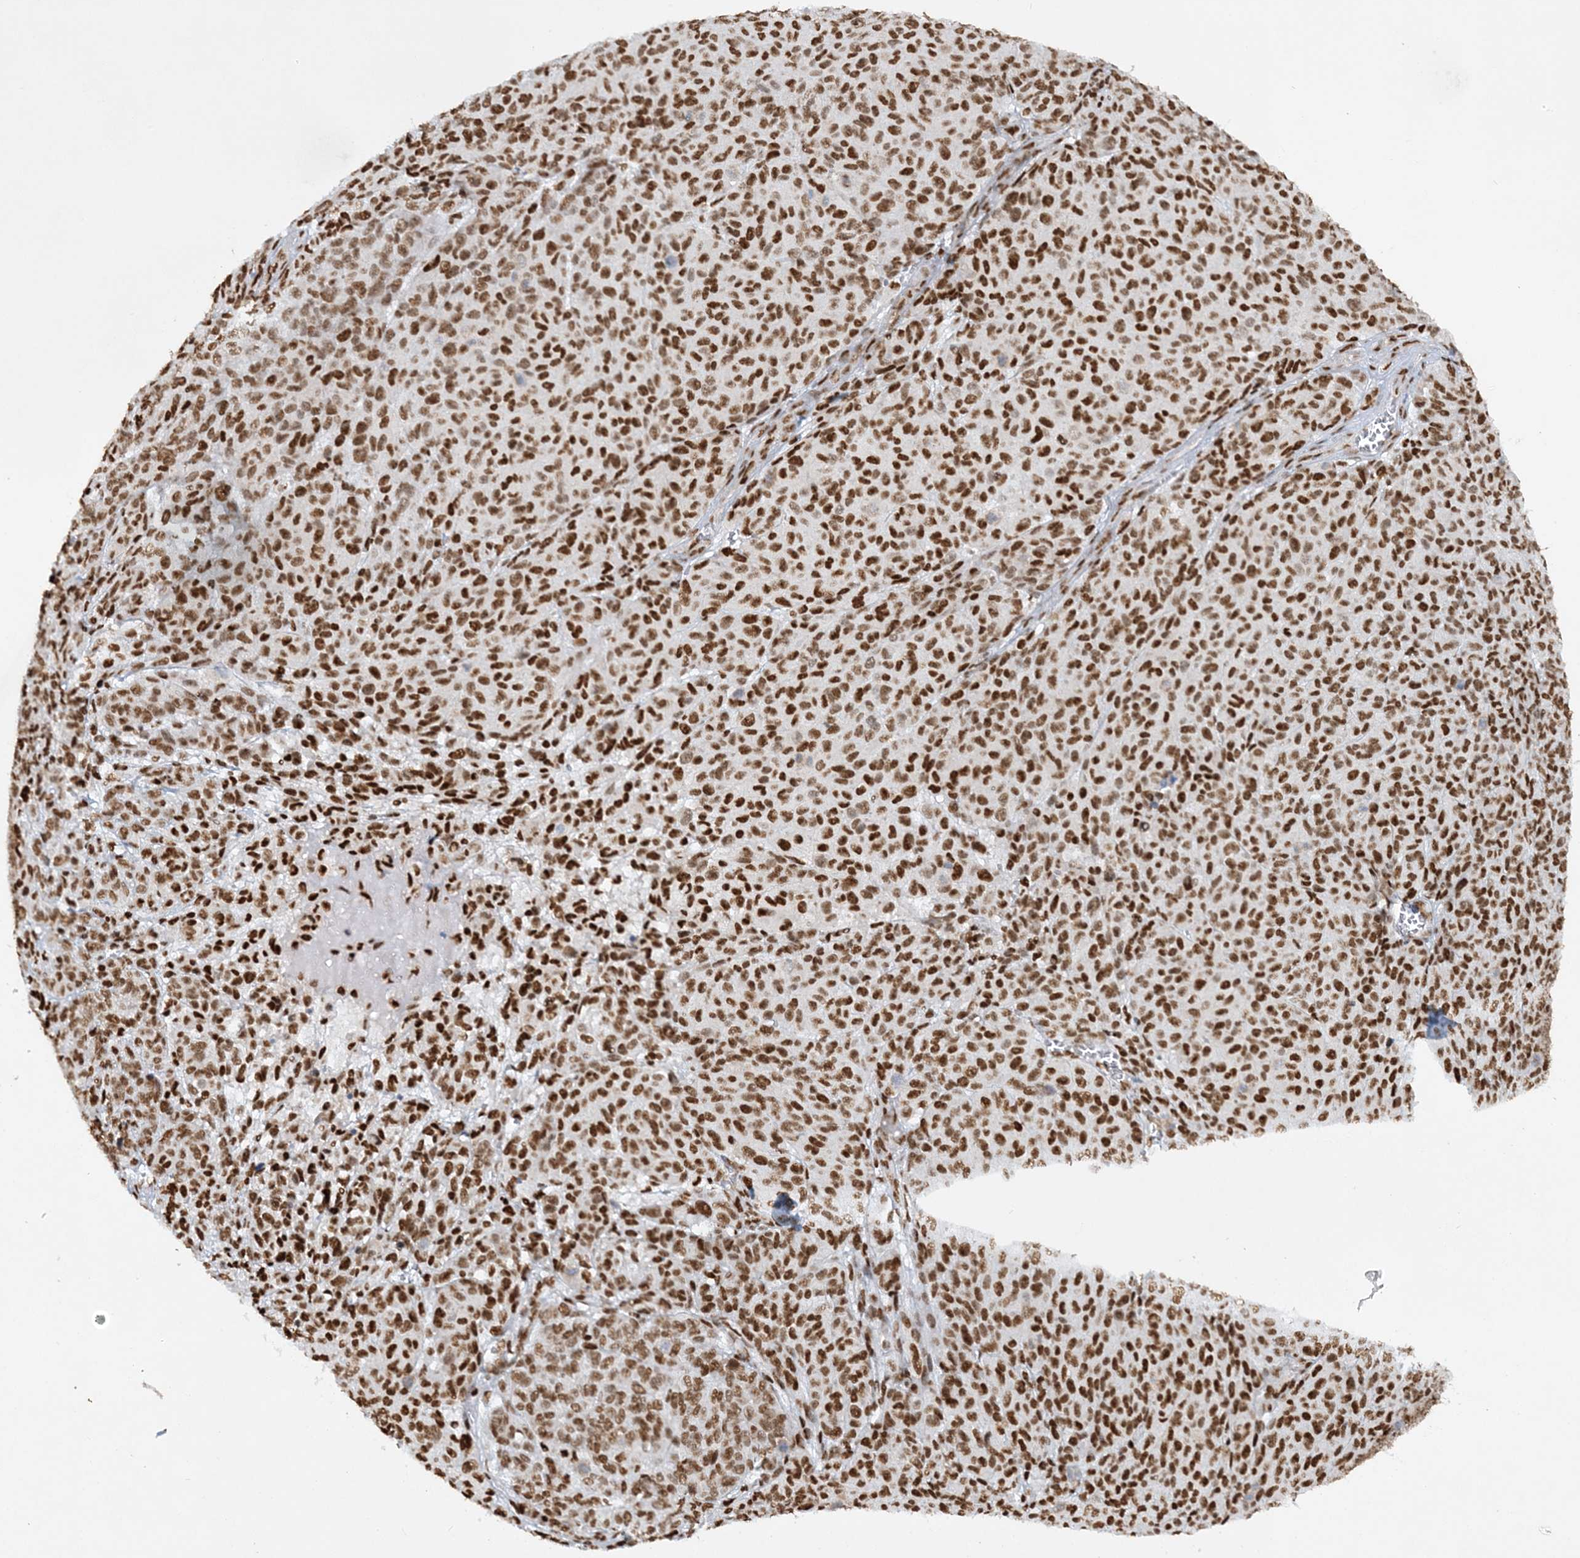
{"staining": {"intensity": "strong", "quantity": ">75%", "location": "nuclear"}, "tissue": "melanoma", "cell_type": "Tumor cells", "image_type": "cancer", "snomed": [{"axis": "morphology", "description": "Malignant melanoma, NOS"}, {"axis": "topography", "description": "Skin"}], "caption": "Strong nuclear staining is present in approximately >75% of tumor cells in melanoma. The staining was performed using DAB to visualize the protein expression in brown, while the nuclei were stained in blue with hematoxylin (Magnification: 20x).", "gene": "DELE1", "patient": {"sex": "male", "age": 49}}